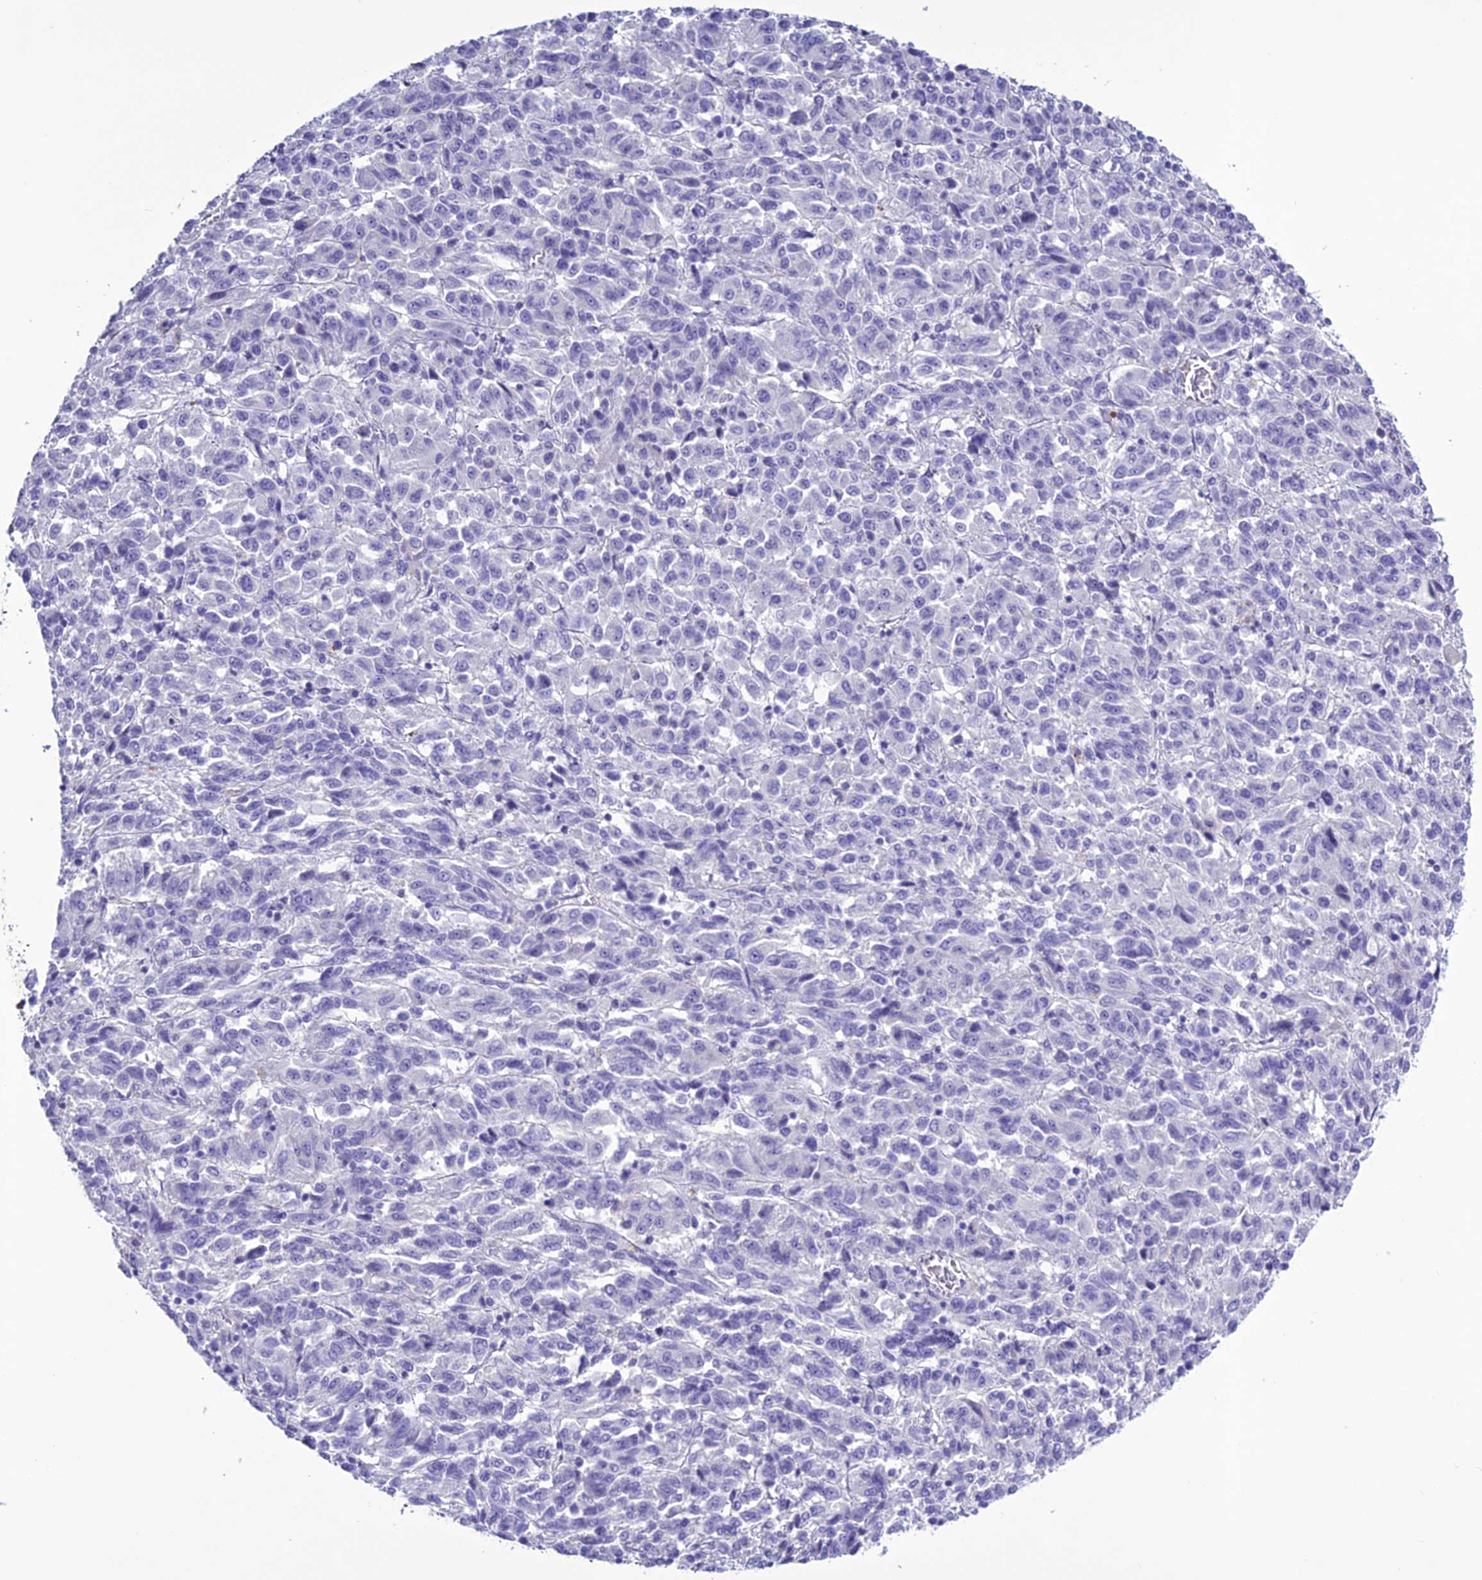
{"staining": {"intensity": "negative", "quantity": "none", "location": "none"}, "tissue": "melanoma", "cell_type": "Tumor cells", "image_type": "cancer", "snomed": [{"axis": "morphology", "description": "Malignant melanoma, Metastatic site"}, {"axis": "topography", "description": "Lung"}], "caption": "Malignant melanoma (metastatic site) was stained to show a protein in brown. There is no significant staining in tumor cells.", "gene": "CLEC2L", "patient": {"sex": "male", "age": 64}}